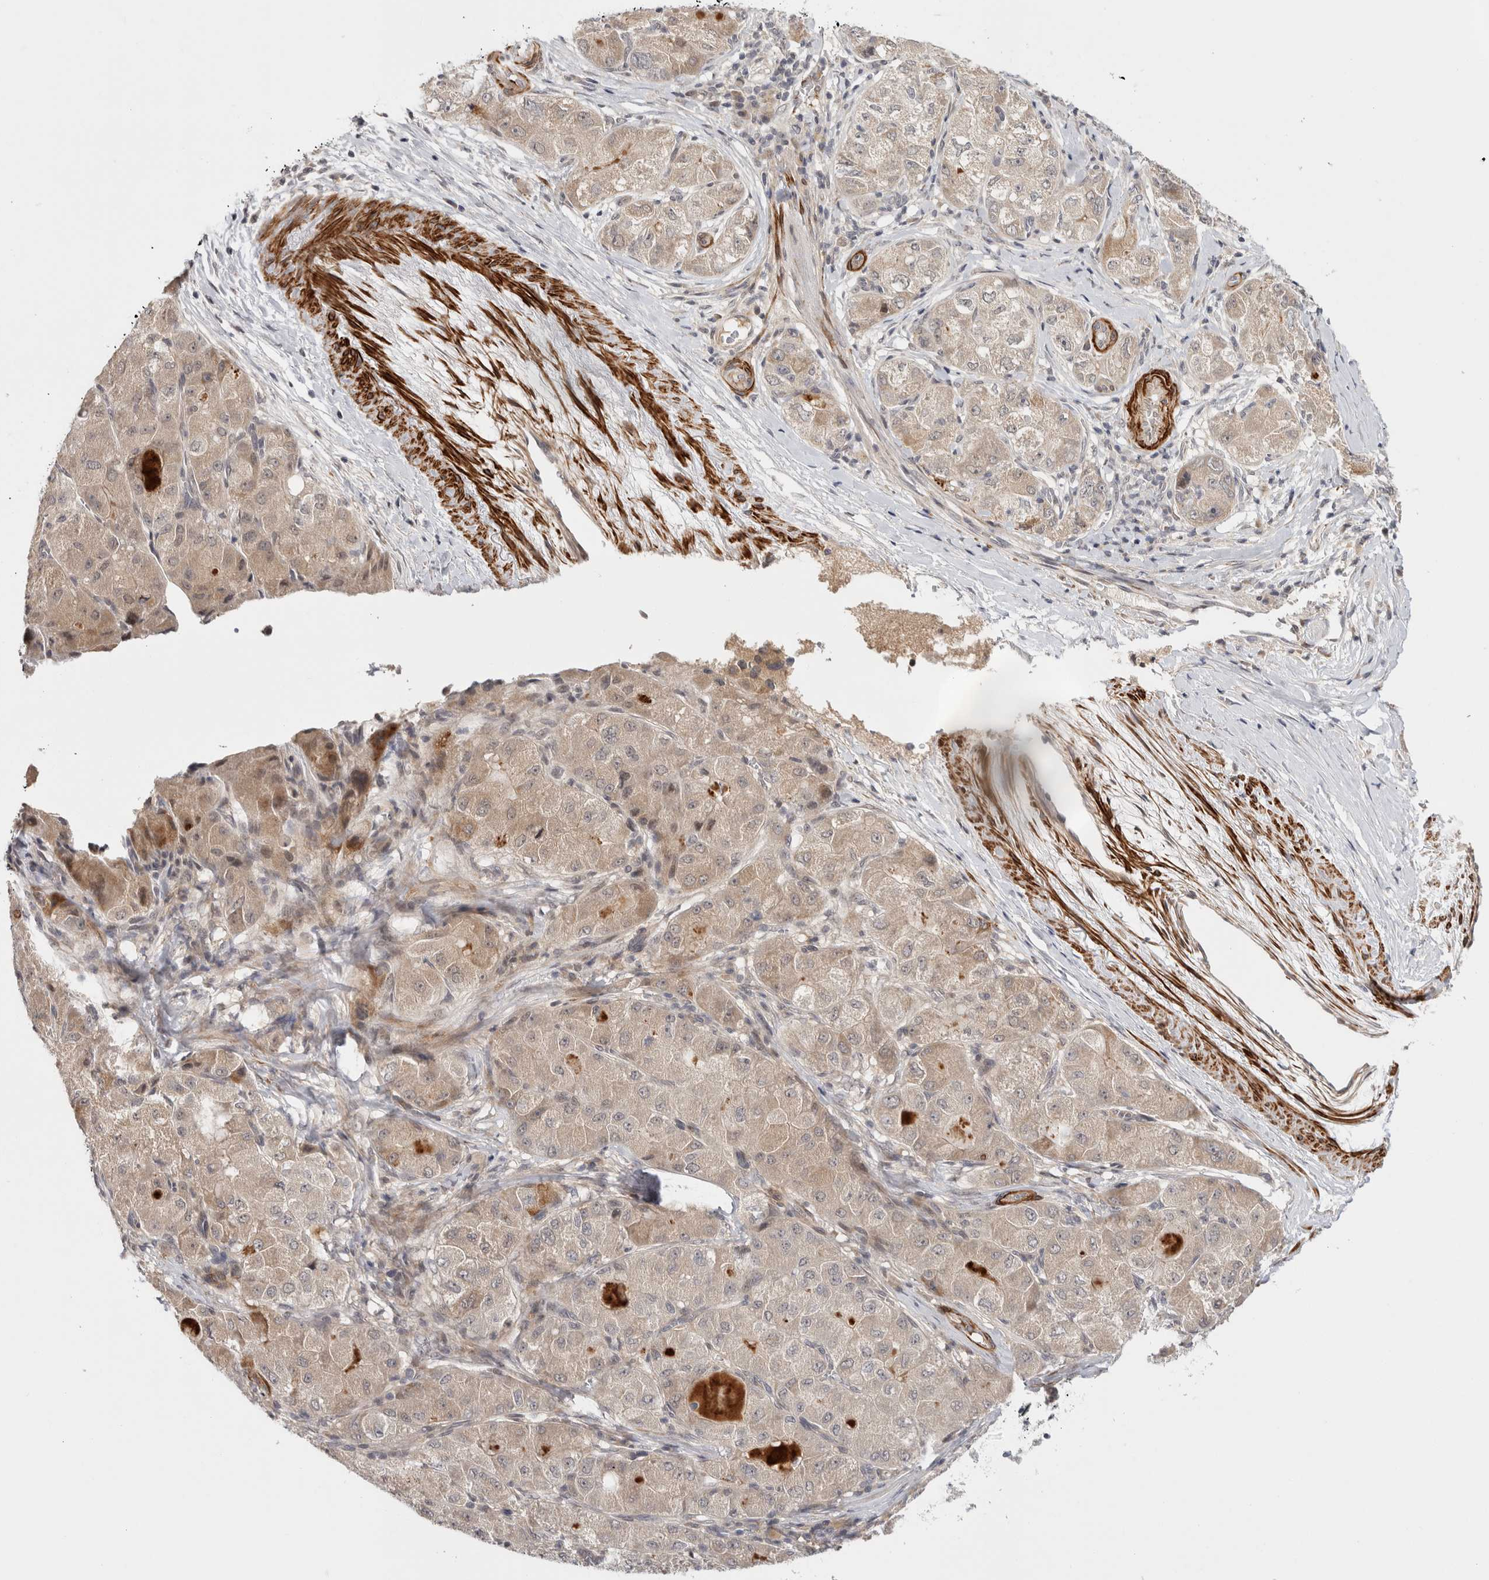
{"staining": {"intensity": "weak", "quantity": ">75%", "location": "cytoplasmic/membranous"}, "tissue": "liver cancer", "cell_type": "Tumor cells", "image_type": "cancer", "snomed": [{"axis": "morphology", "description": "Carcinoma, Hepatocellular, NOS"}, {"axis": "topography", "description": "Liver"}], "caption": "Immunohistochemistry of human liver cancer (hepatocellular carcinoma) displays low levels of weak cytoplasmic/membranous expression in about >75% of tumor cells.", "gene": "ZNF318", "patient": {"sex": "male", "age": 80}}